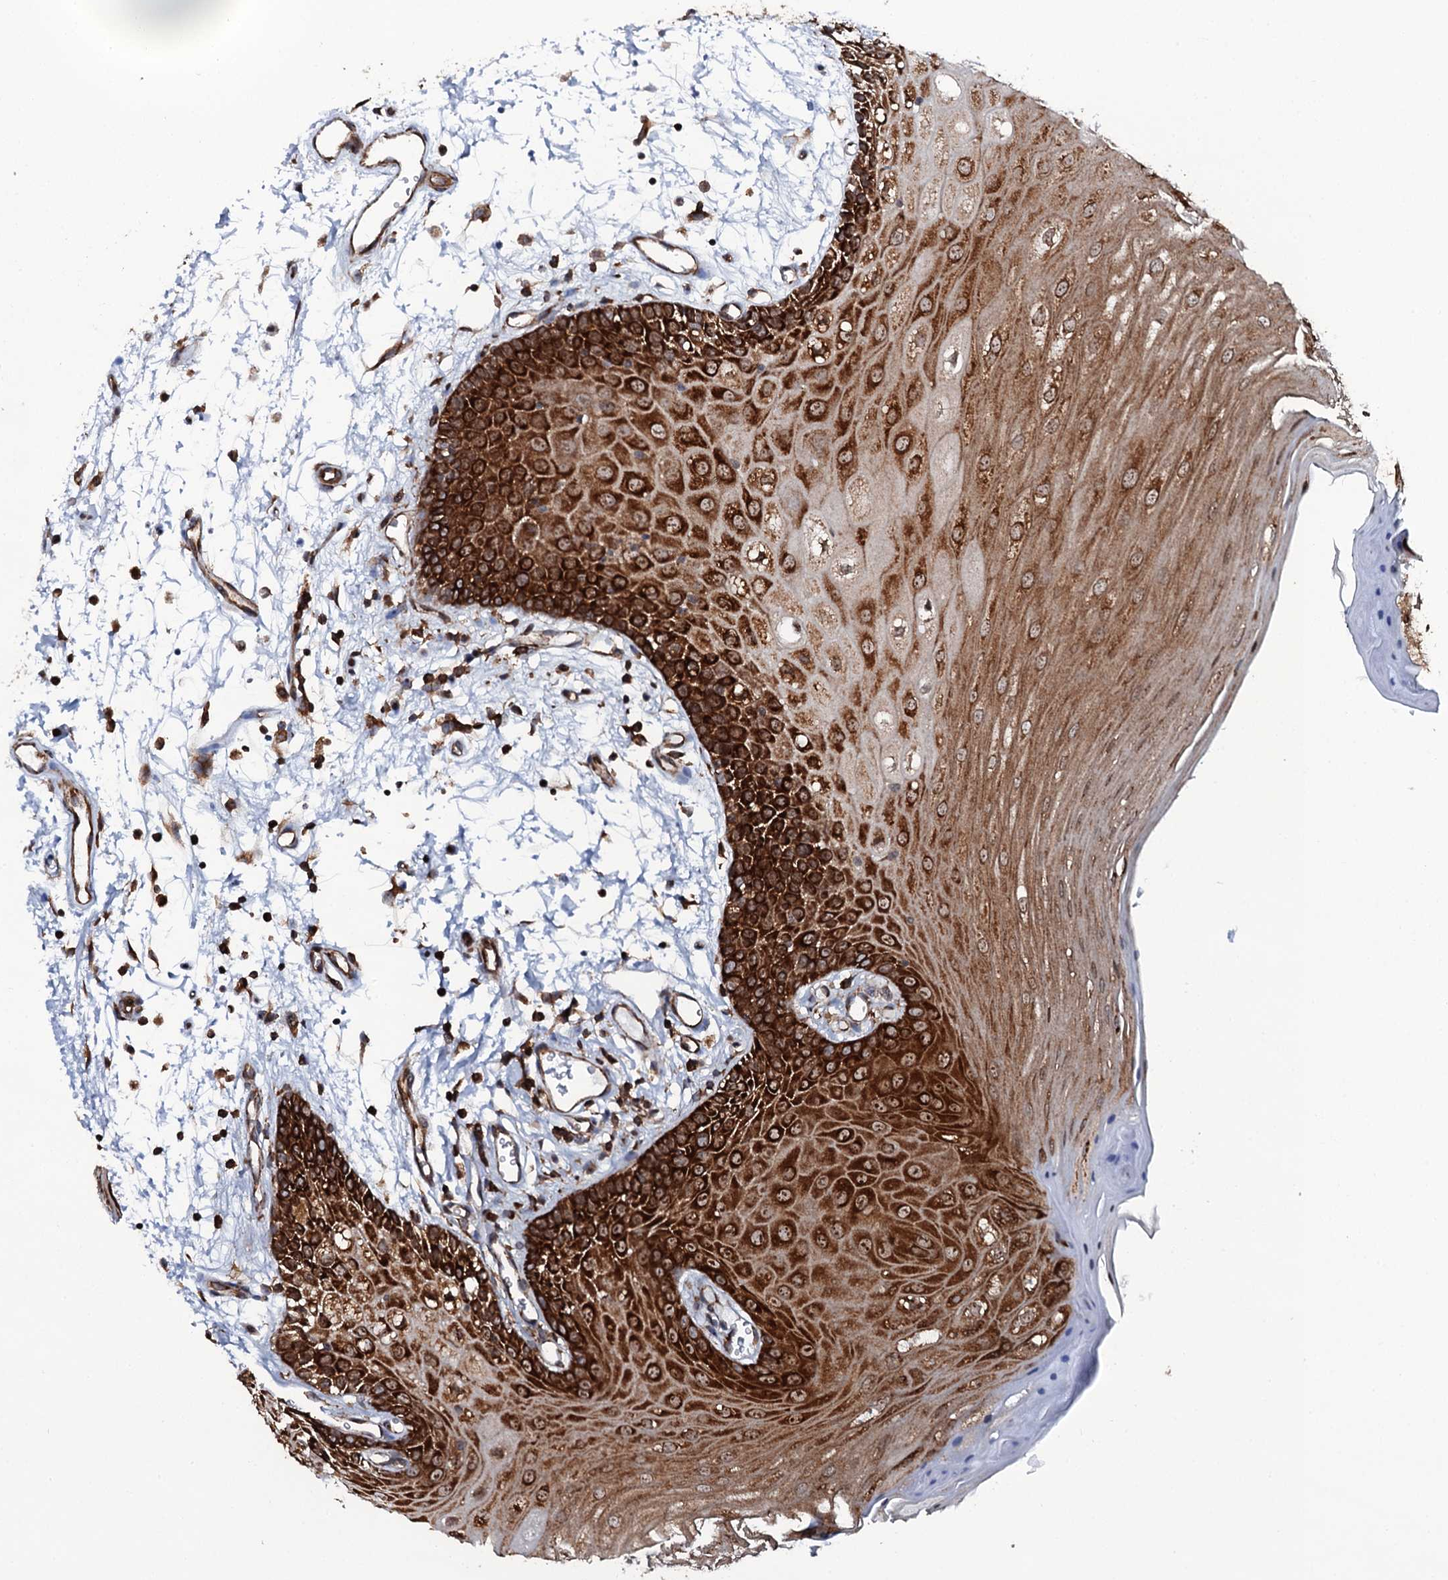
{"staining": {"intensity": "strong", "quantity": ">75%", "location": "cytoplasmic/membranous"}, "tissue": "oral mucosa", "cell_type": "Squamous epithelial cells", "image_type": "normal", "snomed": [{"axis": "morphology", "description": "Normal tissue, NOS"}, {"axis": "topography", "description": "Oral tissue"}, {"axis": "topography", "description": "Tounge, NOS"}], "caption": "High-power microscopy captured an immunohistochemistry (IHC) micrograph of unremarkable oral mucosa, revealing strong cytoplasmic/membranous staining in about >75% of squamous epithelial cells.", "gene": "SPTY2D1", "patient": {"sex": "female", "age": 73}}